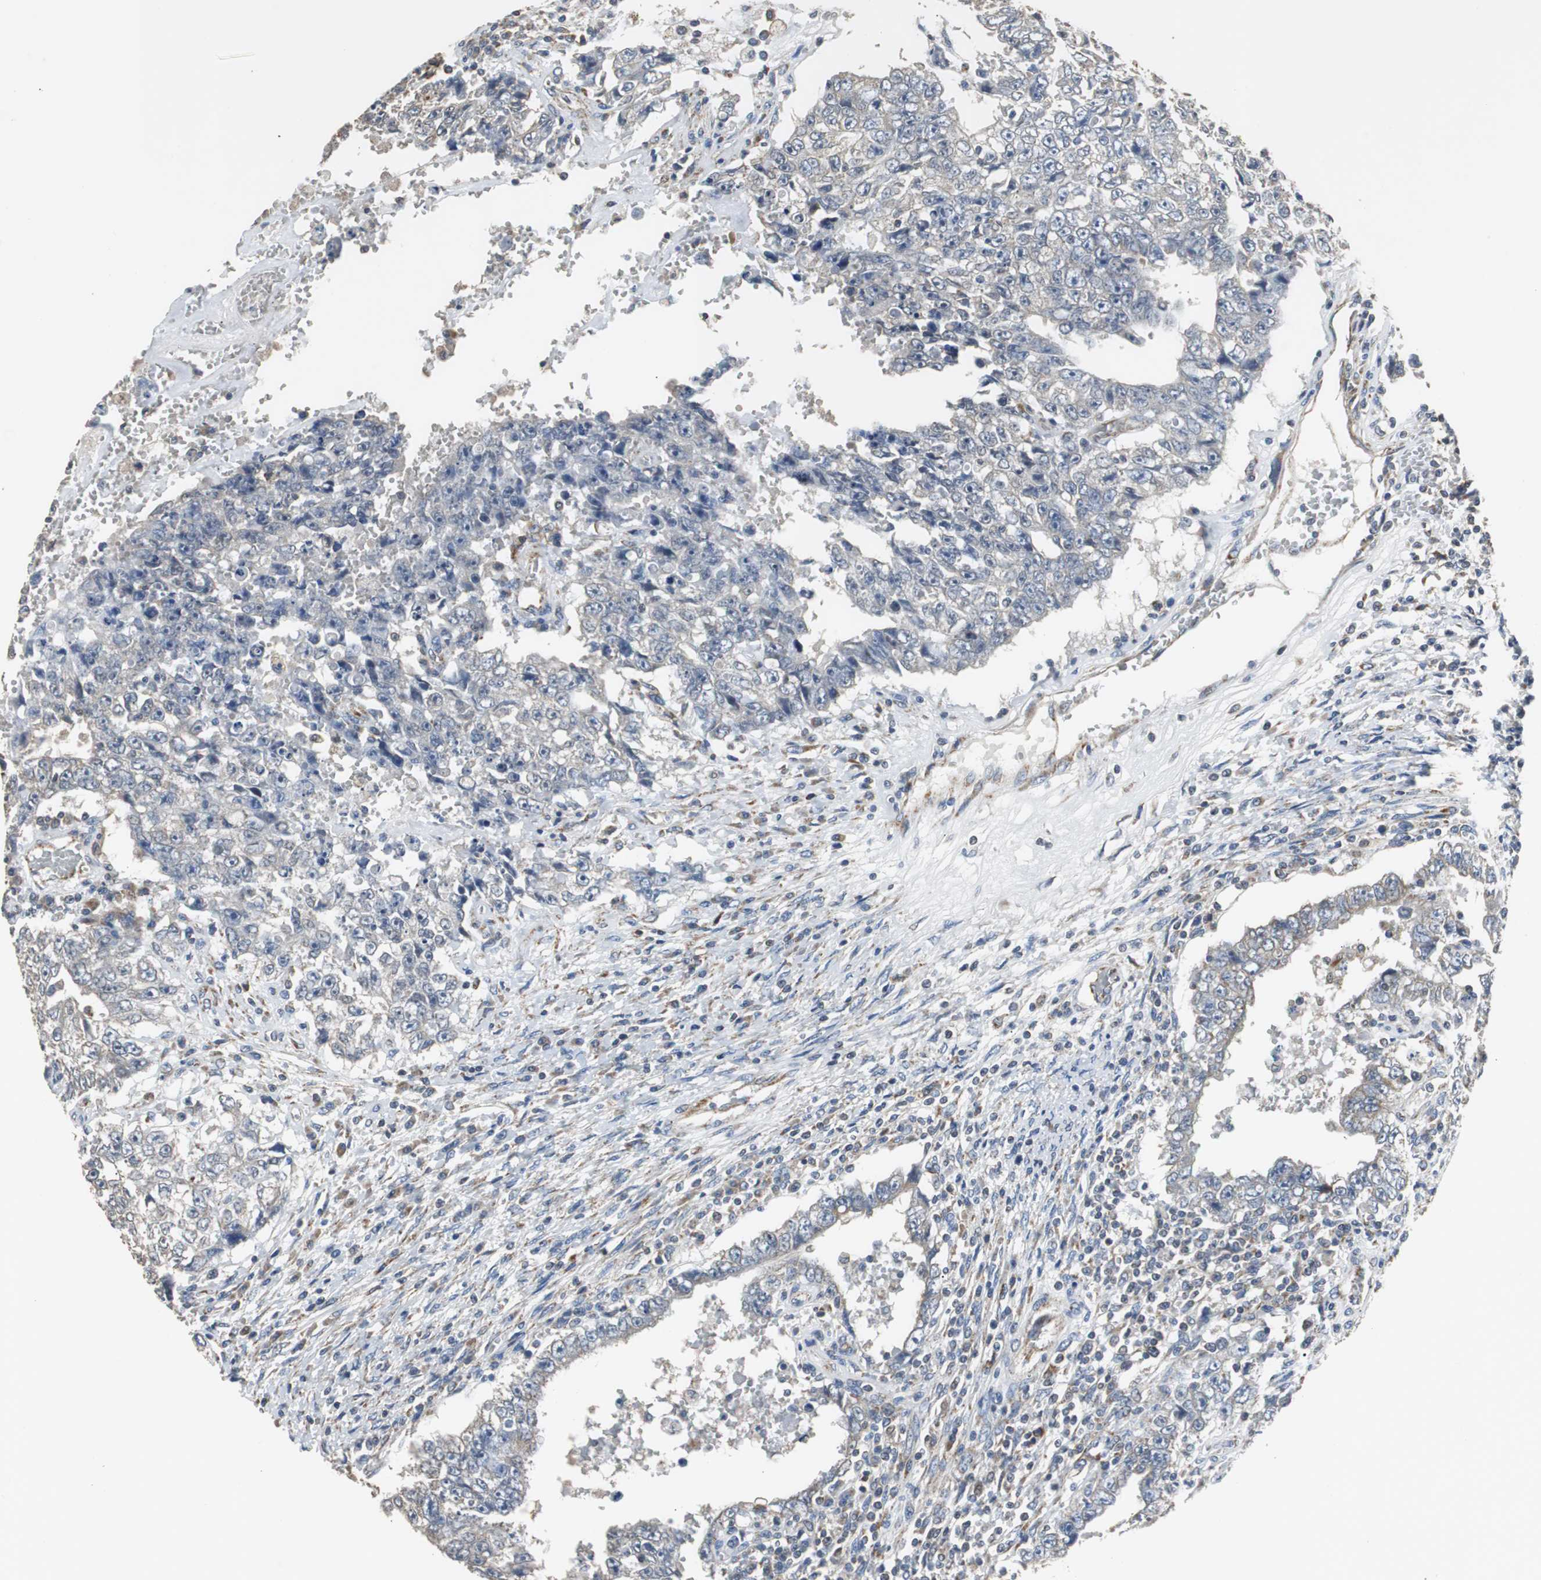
{"staining": {"intensity": "negative", "quantity": "none", "location": "none"}, "tissue": "testis cancer", "cell_type": "Tumor cells", "image_type": "cancer", "snomed": [{"axis": "morphology", "description": "Carcinoma, Embryonal, NOS"}, {"axis": "topography", "description": "Testis"}], "caption": "Tumor cells are negative for brown protein staining in testis embryonal carcinoma.", "gene": "HMGCL", "patient": {"sex": "male", "age": 26}}